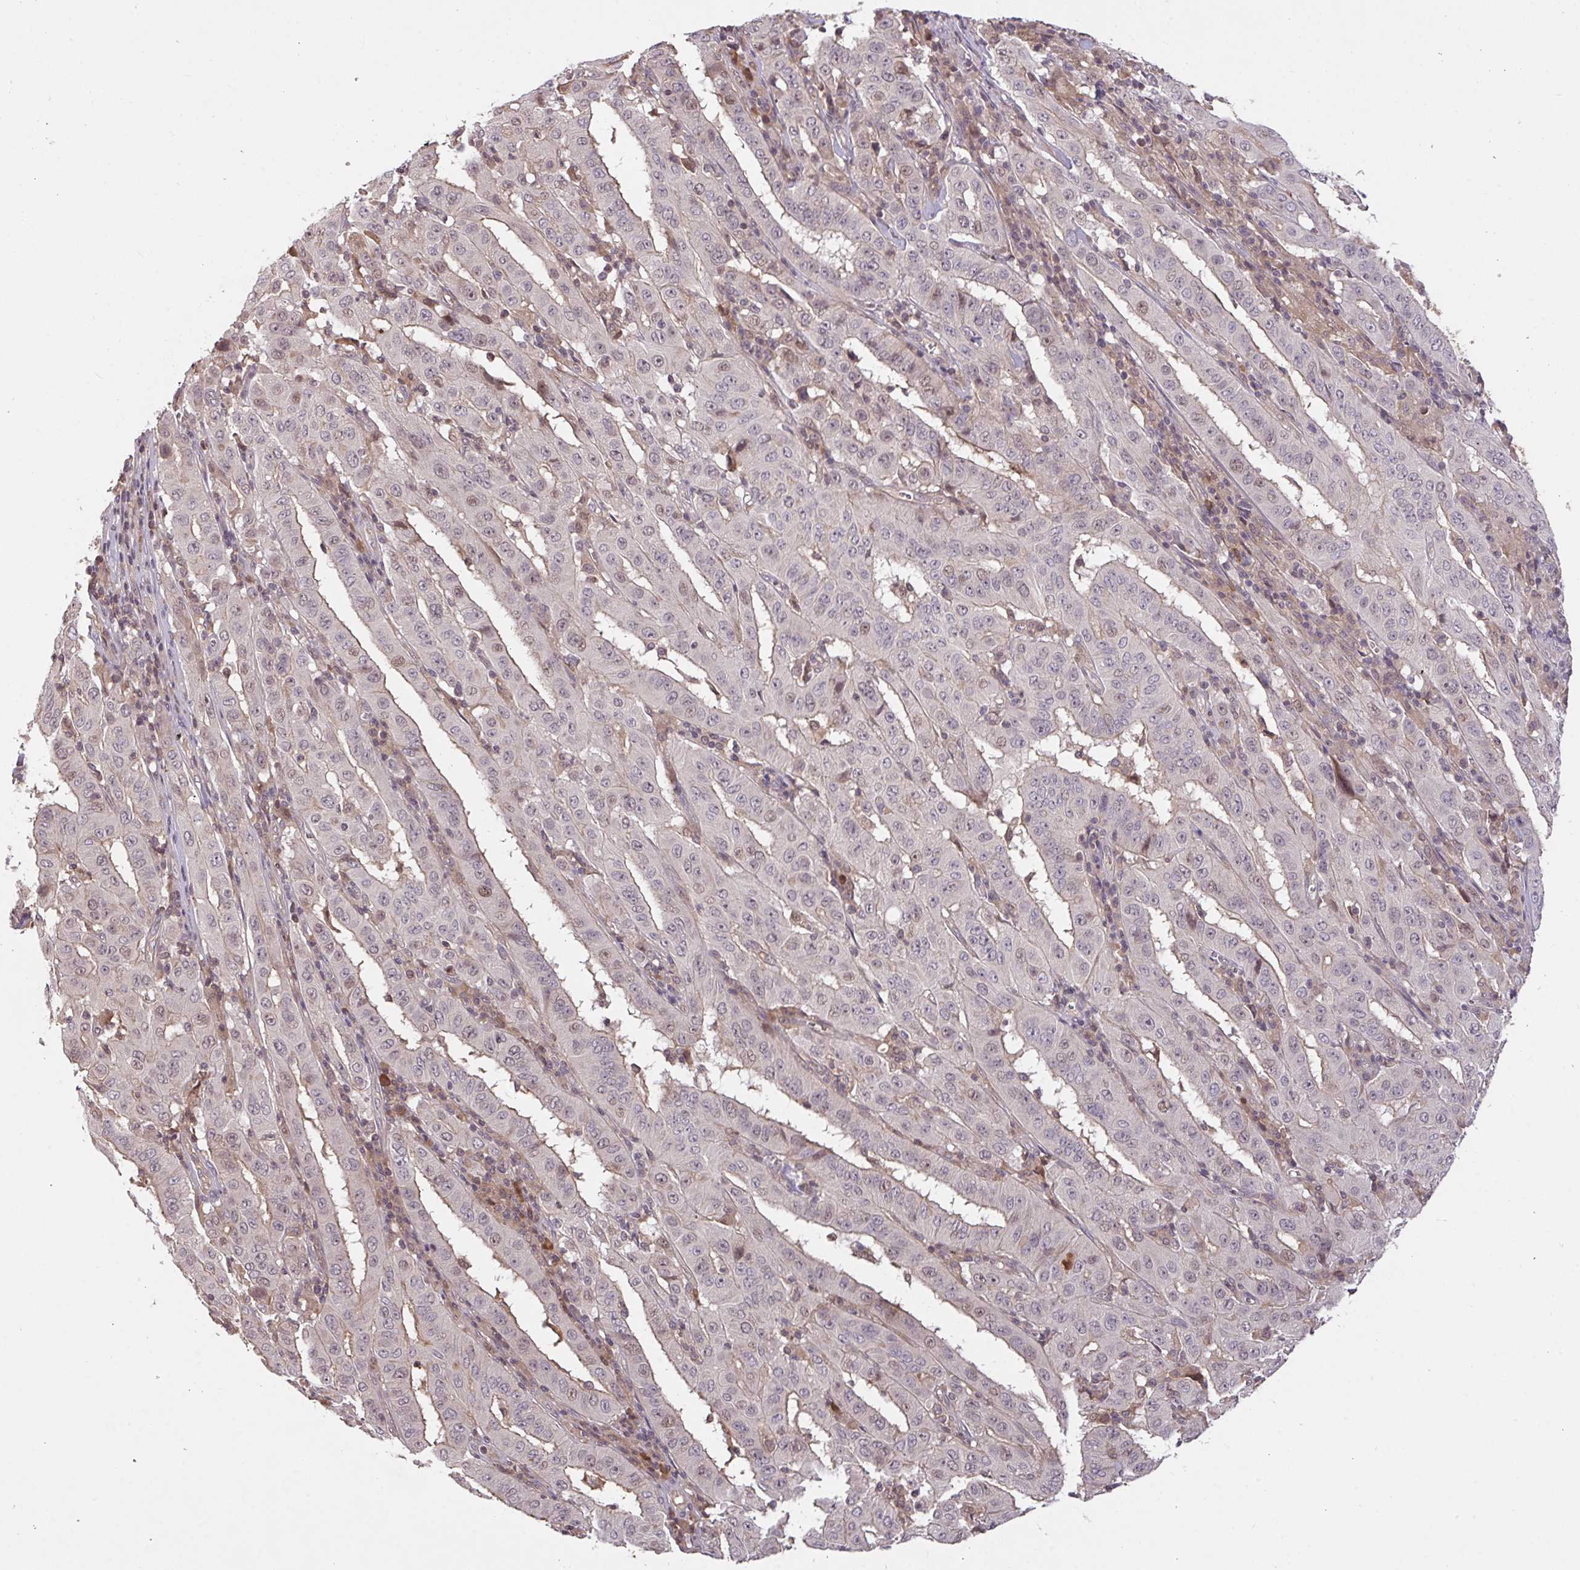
{"staining": {"intensity": "negative", "quantity": "none", "location": "none"}, "tissue": "pancreatic cancer", "cell_type": "Tumor cells", "image_type": "cancer", "snomed": [{"axis": "morphology", "description": "Adenocarcinoma, NOS"}, {"axis": "topography", "description": "Pancreas"}], "caption": "Protein analysis of pancreatic cancer (adenocarcinoma) exhibits no significant staining in tumor cells. (Brightfield microscopy of DAB (3,3'-diaminobenzidine) IHC at high magnification).", "gene": "FCER1A", "patient": {"sex": "male", "age": 63}}